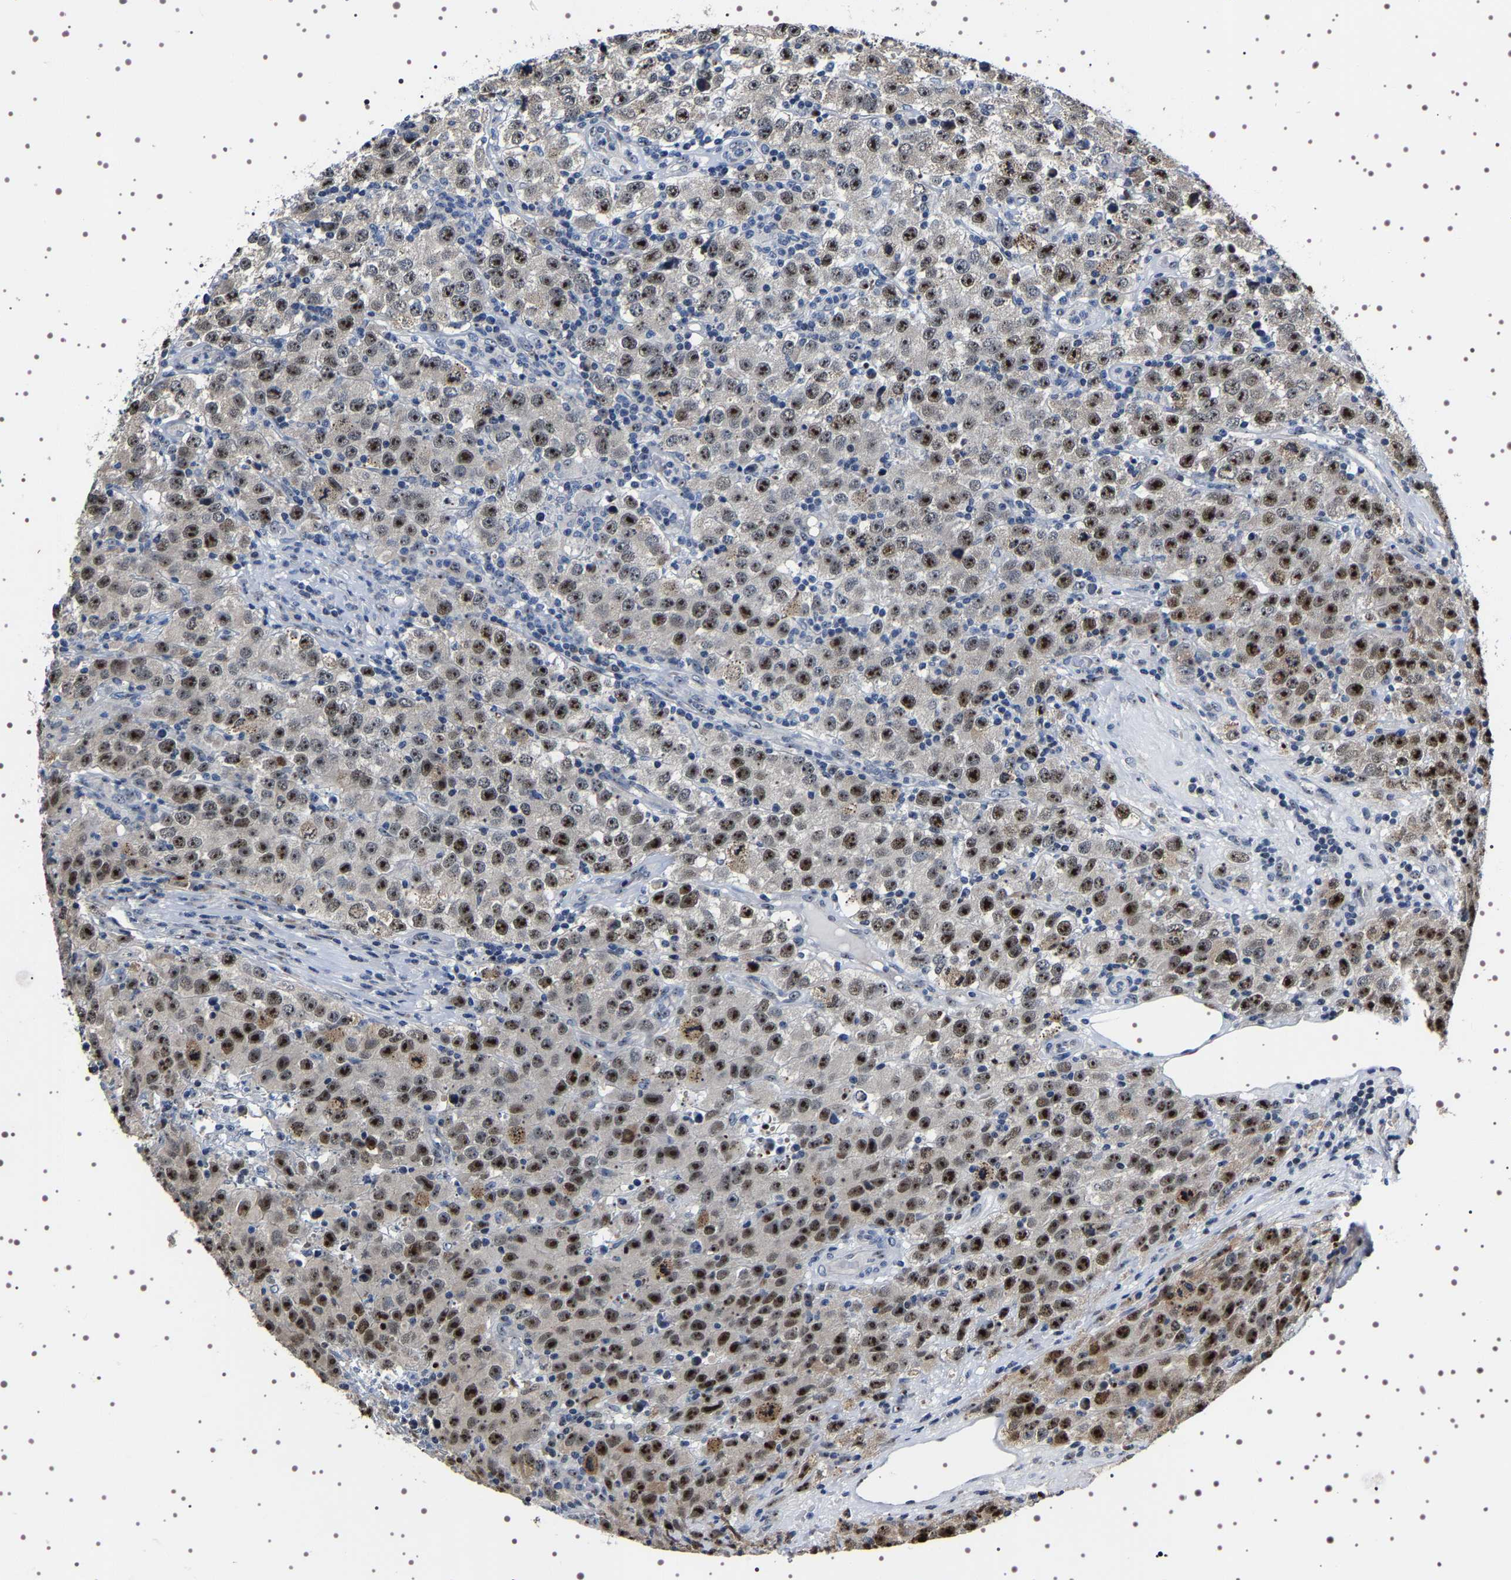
{"staining": {"intensity": "strong", "quantity": ">75%", "location": "nuclear"}, "tissue": "testis cancer", "cell_type": "Tumor cells", "image_type": "cancer", "snomed": [{"axis": "morphology", "description": "Seminoma, NOS"}, {"axis": "topography", "description": "Testis"}], "caption": "Tumor cells demonstrate high levels of strong nuclear expression in about >75% of cells in testis seminoma.", "gene": "GNL3", "patient": {"sex": "male", "age": 52}}